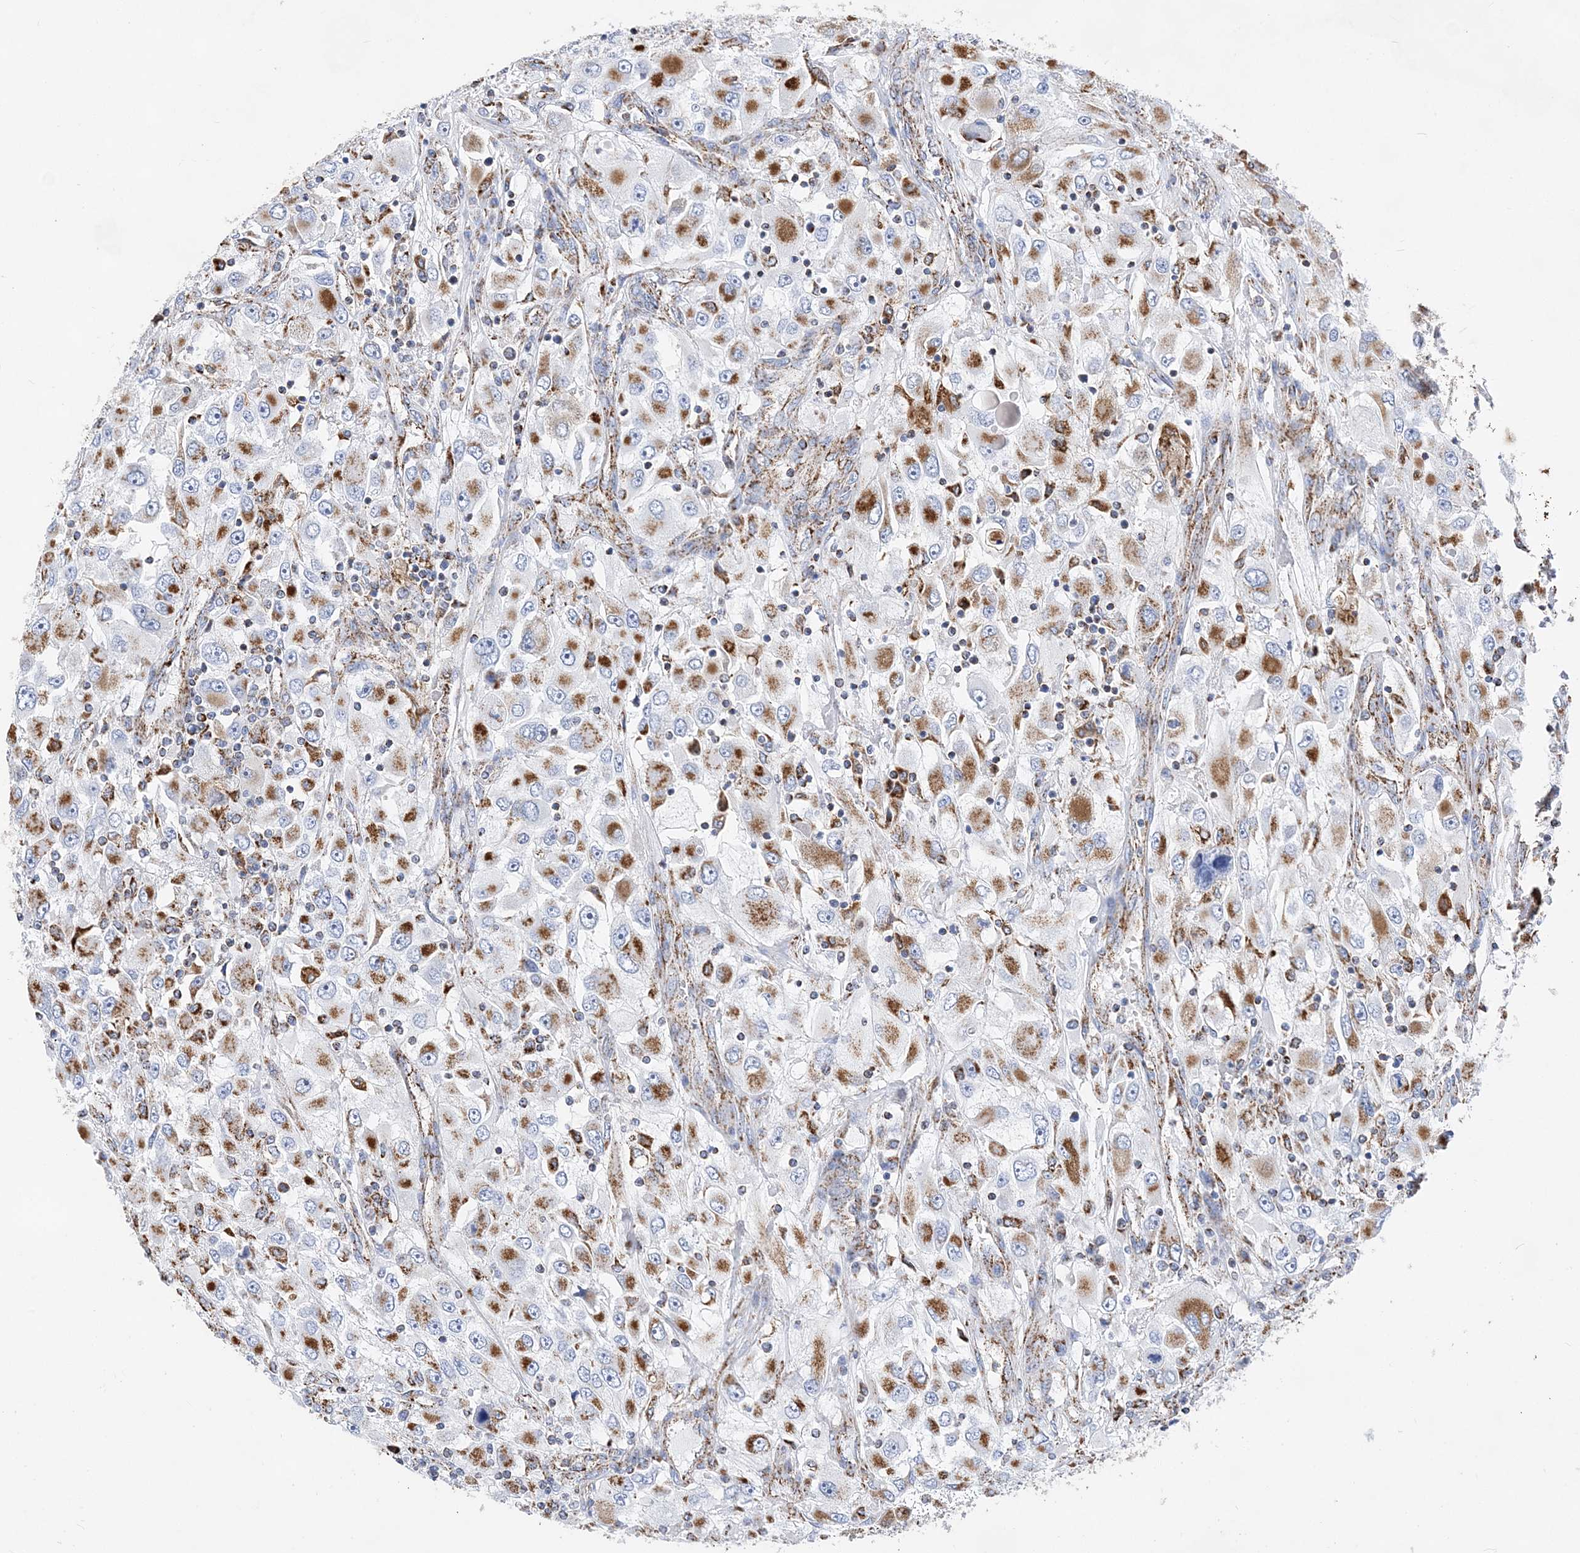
{"staining": {"intensity": "moderate", "quantity": ">75%", "location": "cytoplasmic/membranous"}, "tissue": "renal cancer", "cell_type": "Tumor cells", "image_type": "cancer", "snomed": [{"axis": "morphology", "description": "Adenocarcinoma, NOS"}, {"axis": "topography", "description": "Kidney"}], "caption": "A brown stain shows moderate cytoplasmic/membranous staining of a protein in renal adenocarcinoma tumor cells.", "gene": "ACOT9", "patient": {"sex": "female", "age": 52}}